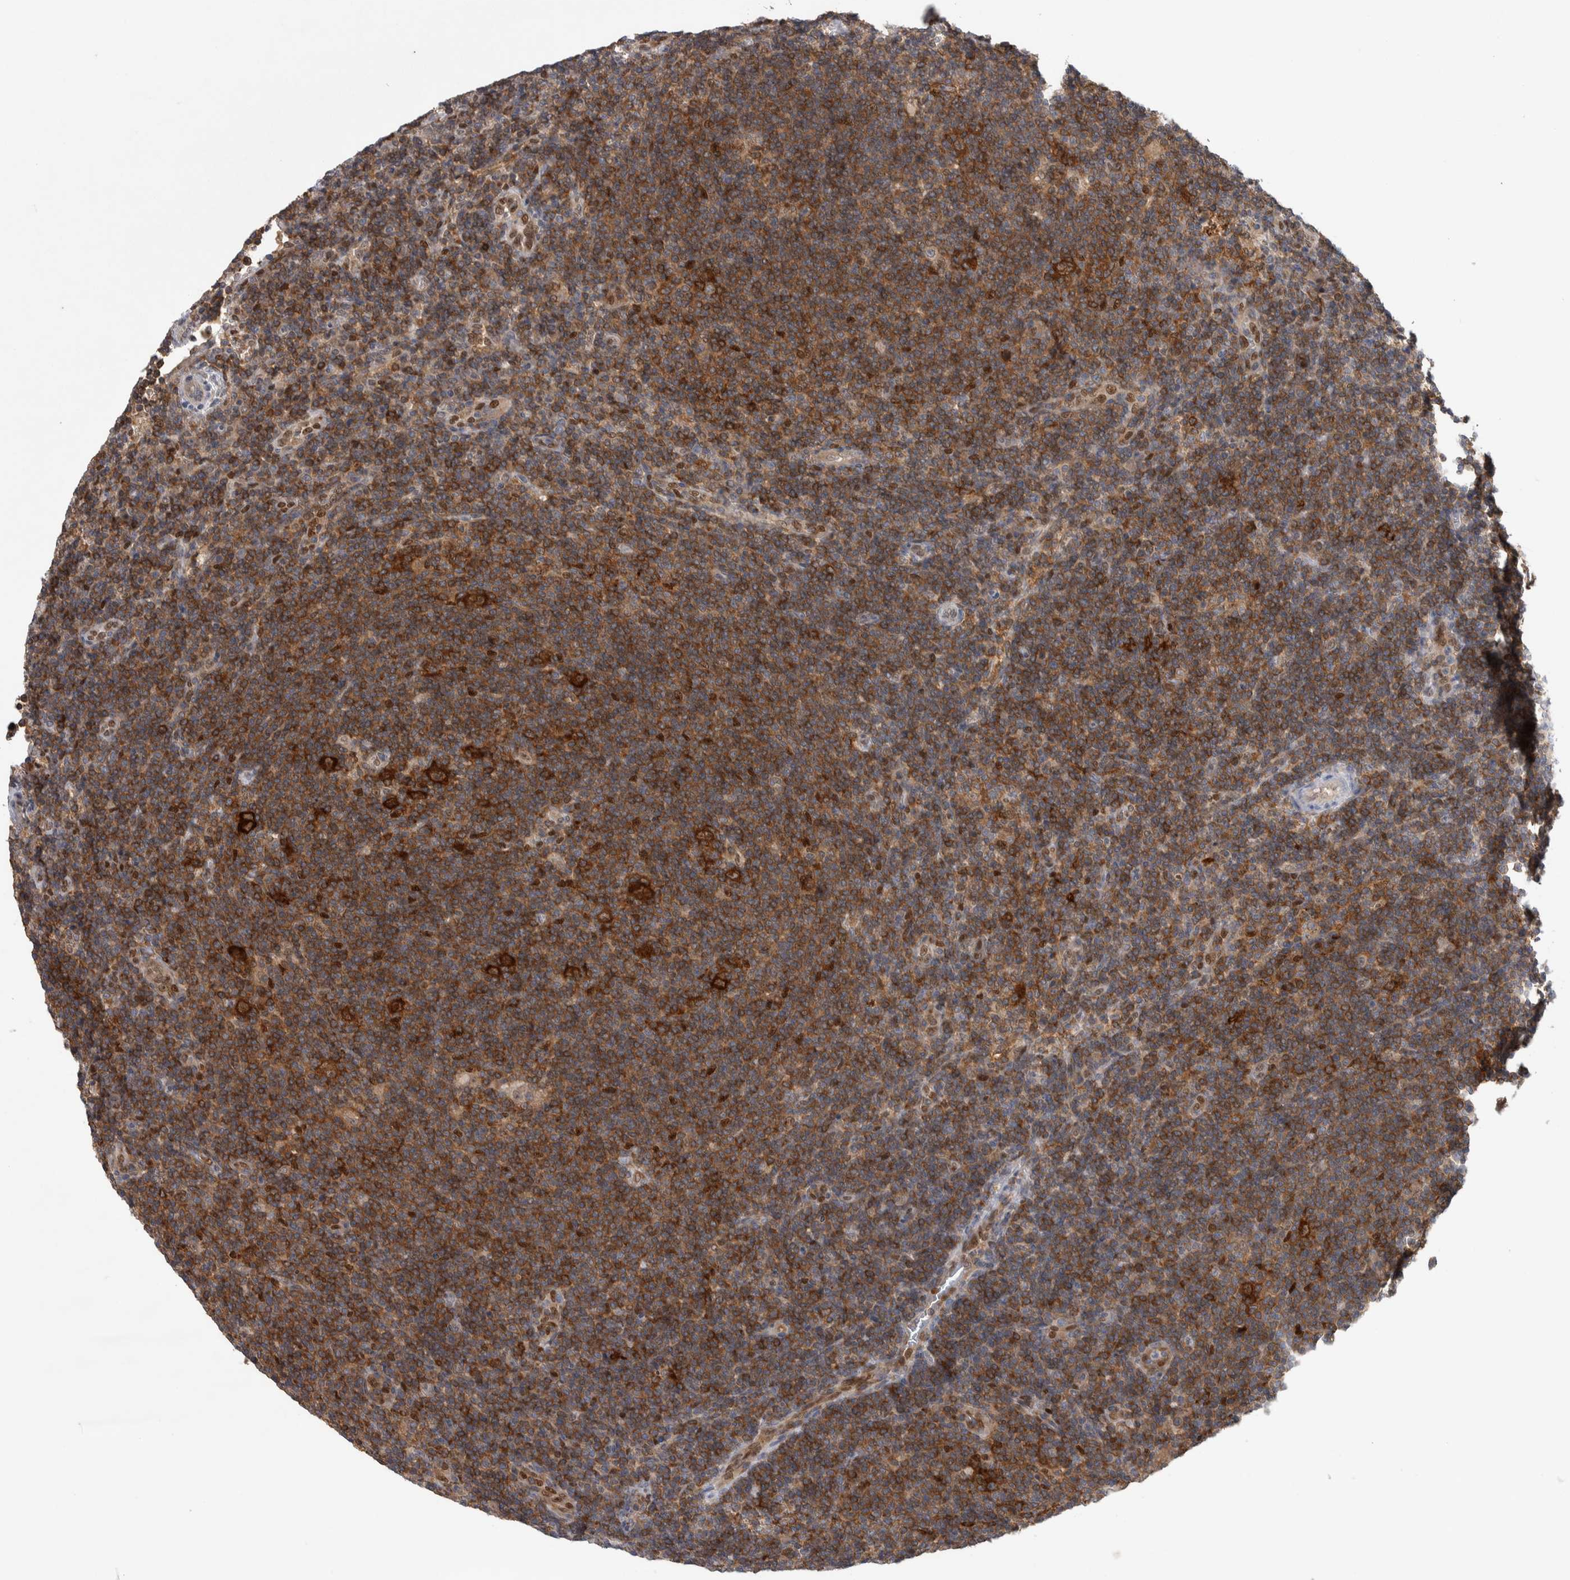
{"staining": {"intensity": "strong", "quantity": ">75%", "location": "cytoplasmic/membranous"}, "tissue": "lymphoma", "cell_type": "Tumor cells", "image_type": "cancer", "snomed": [{"axis": "morphology", "description": "Hodgkin's disease, NOS"}, {"axis": "topography", "description": "Lymph node"}], "caption": "Strong cytoplasmic/membranous positivity is present in approximately >75% of tumor cells in Hodgkin's disease. (DAB (3,3'-diaminobenzidine) IHC with brightfield microscopy, high magnification).", "gene": "NFKB2", "patient": {"sex": "female", "age": 57}}